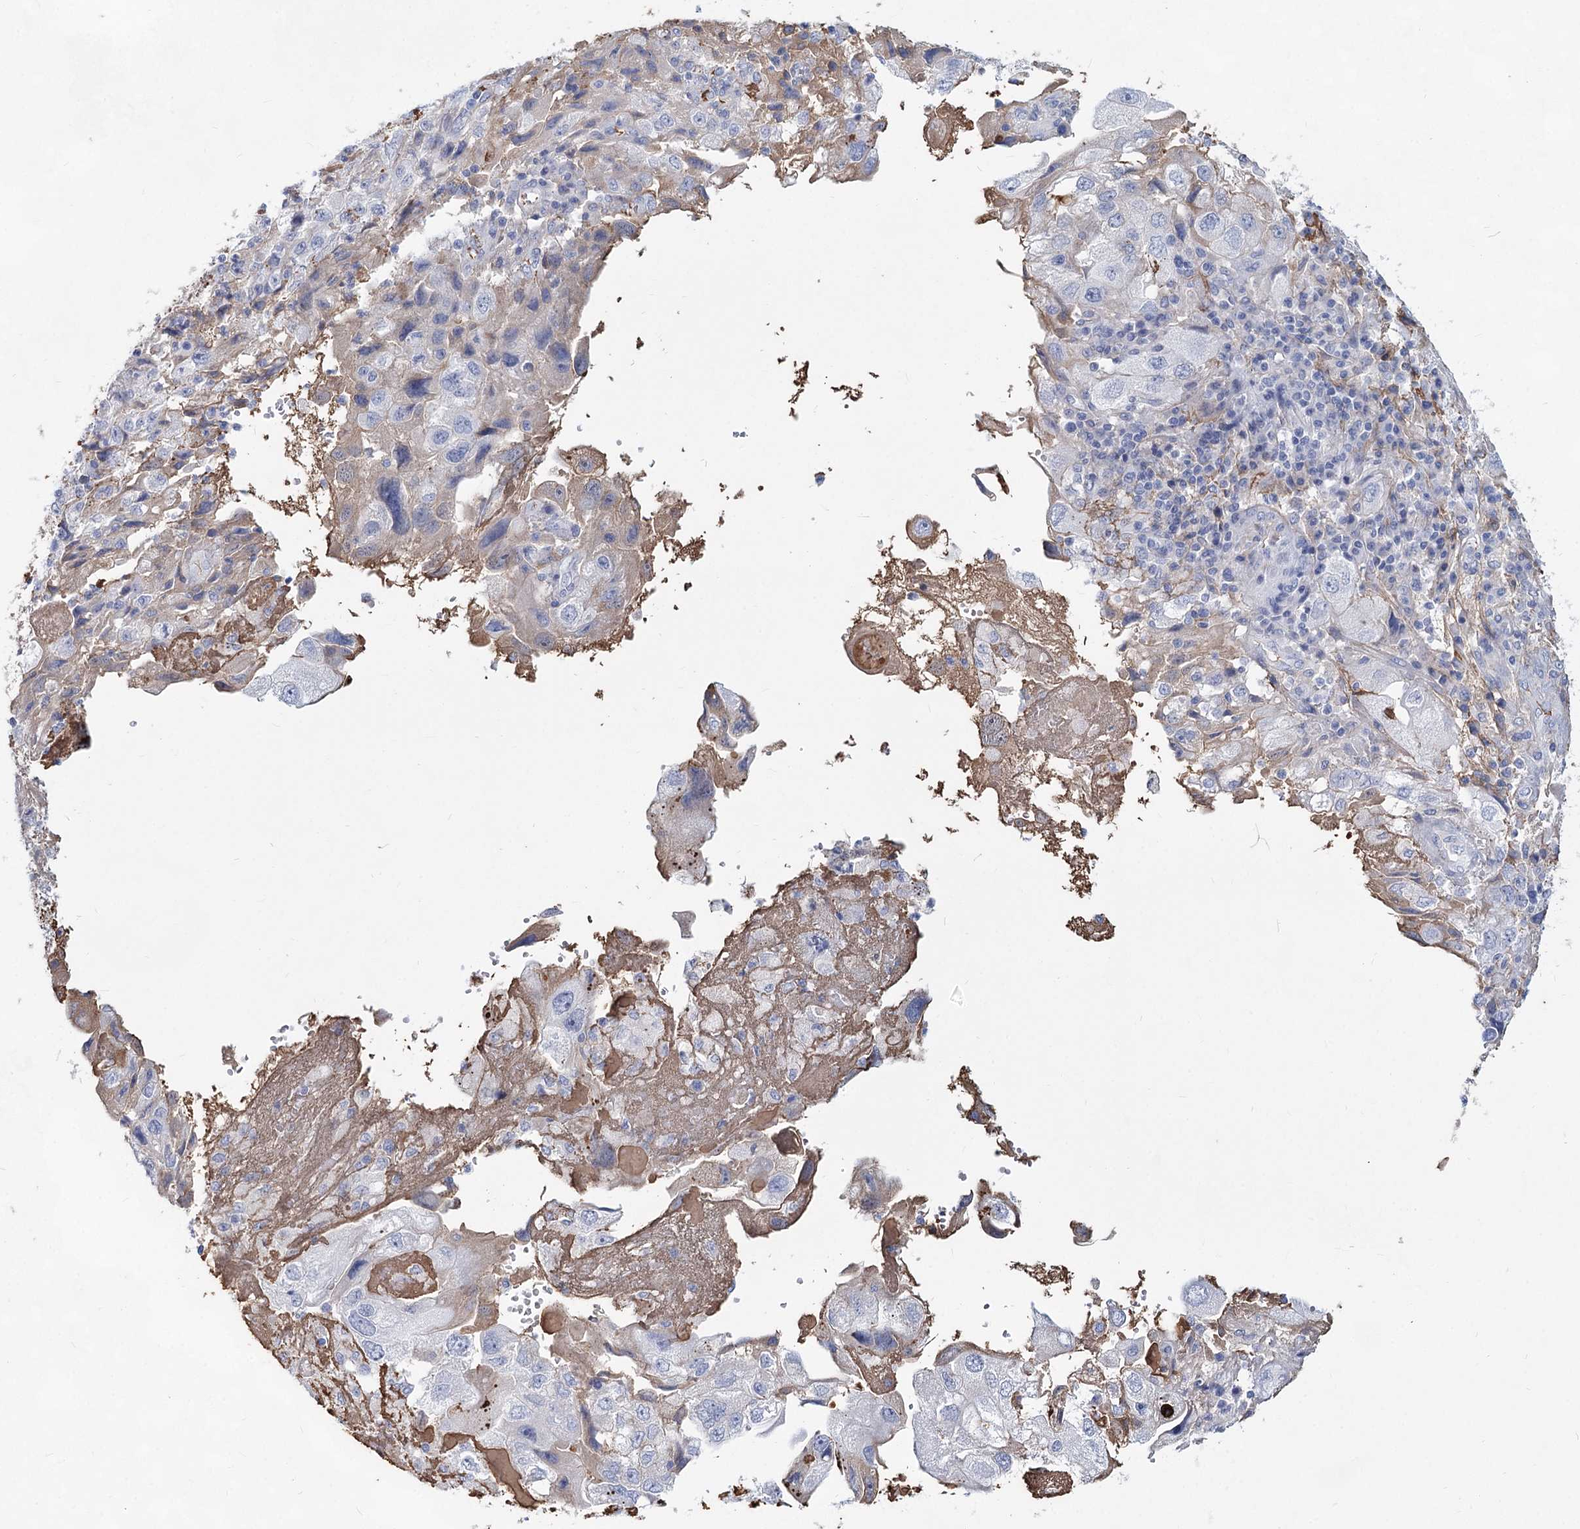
{"staining": {"intensity": "negative", "quantity": "none", "location": "none"}, "tissue": "endometrial cancer", "cell_type": "Tumor cells", "image_type": "cancer", "snomed": [{"axis": "morphology", "description": "Adenocarcinoma, NOS"}, {"axis": "topography", "description": "Endometrium"}], "caption": "There is no significant expression in tumor cells of endometrial adenocarcinoma.", "gene": "TASOR2", "patient": {"sex": "female", "age": 49}}